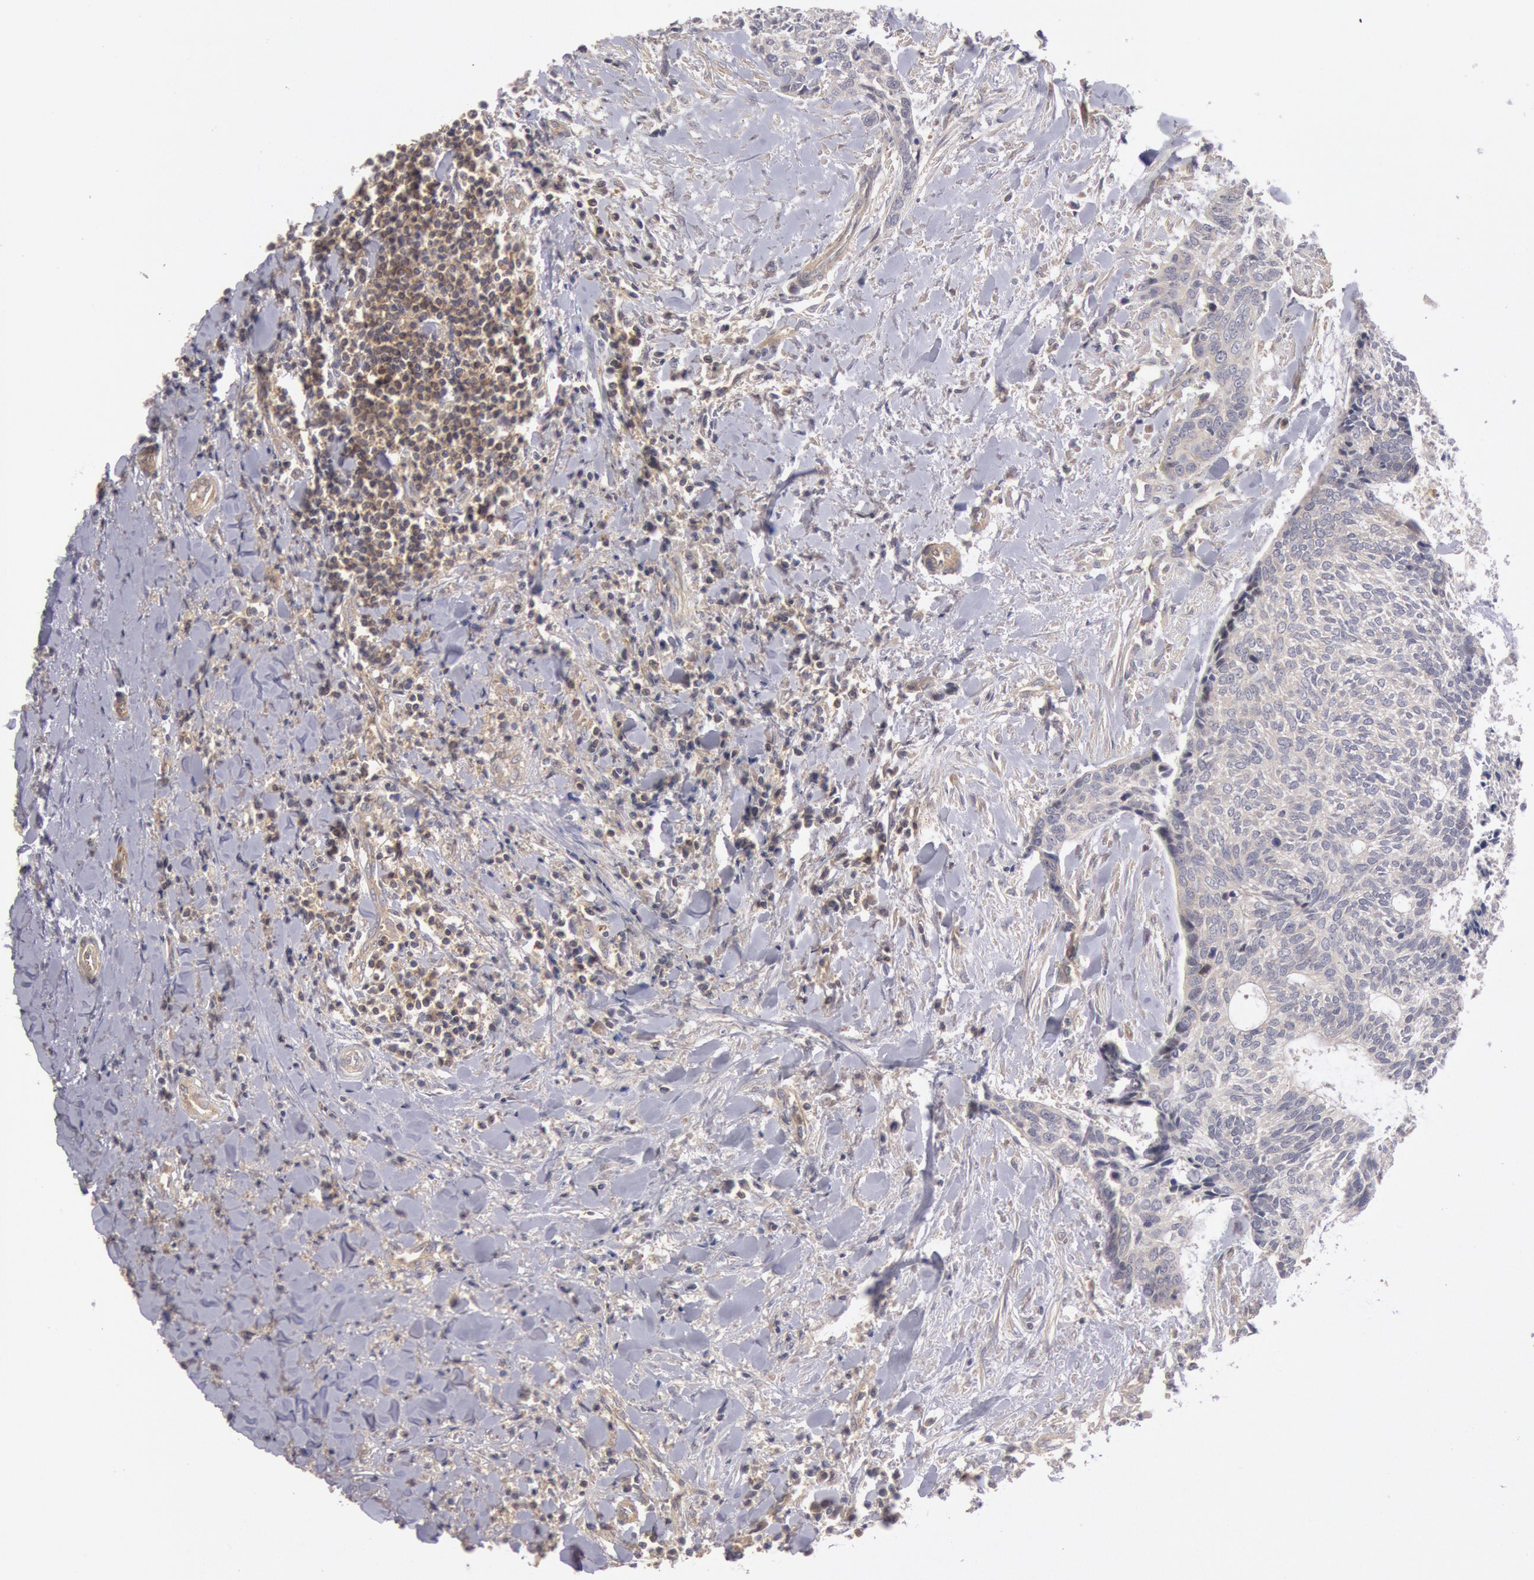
{"staining": {"intensity": "weak", "quantity": ">75%", "location": "cytoplasmic/membranous"}, "tissue": "head and neck cancer", "cell_type": "Tumor cells", "image_type": "cancer", "snomed": [{"axis": "morphology", "description": "Squamous cell carcinoma, NOS"}, {"axis": "topography", "description": "Salivary gland"}, {"axis": "topography", "description": "Head-Neck"}], "caption": "A brown stain highlights weak cytoplasmic/membranous positivity of a protein in head and neck cancer tumor cells.", "gene": "PIK3R1", "patient": {"sex": "male", "age": 70}}